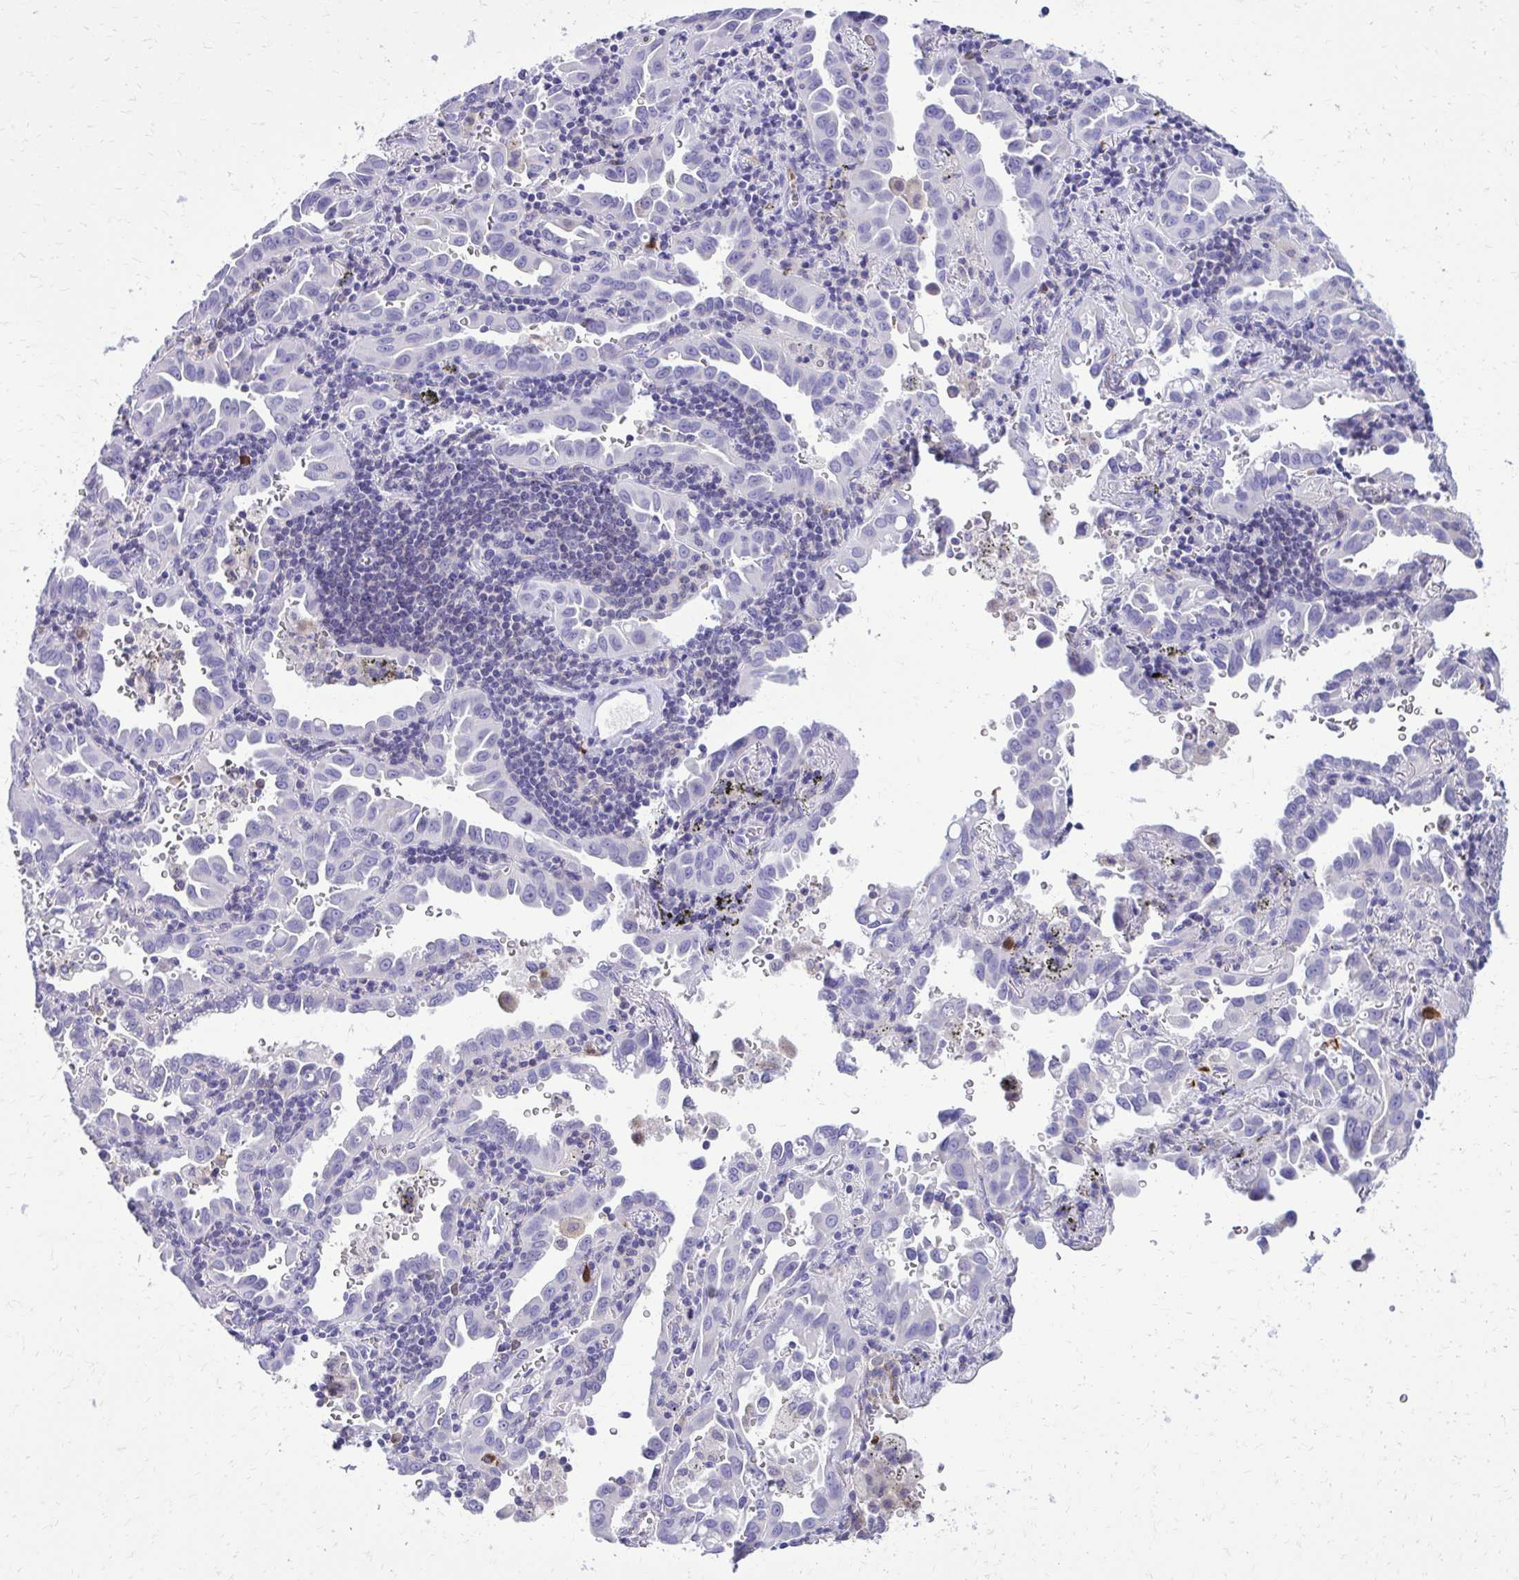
{"staining": {"intensity": "negative", "quantity": "none", "location": "none"}, "tissue": "lung cancer", "cell_type": "Tumor cells", "image_type": "cancer", "snomed": [{"axis": "morphology", "description": "Adenocarcinoma, NOS"}, {"axis": "topography", "description": "Lung"}], "caption": "There is no significant staining in tumor cells of lung cancer. (Stains: DAB (3,3'-diaminobenzidine) immunohistochemistry (IHC) with hematoxylin counter stain, Microscopy: brightfield microscopy at high magnification).", "gene": "CAT", "patient": {"sex": "male", "age": 68}}